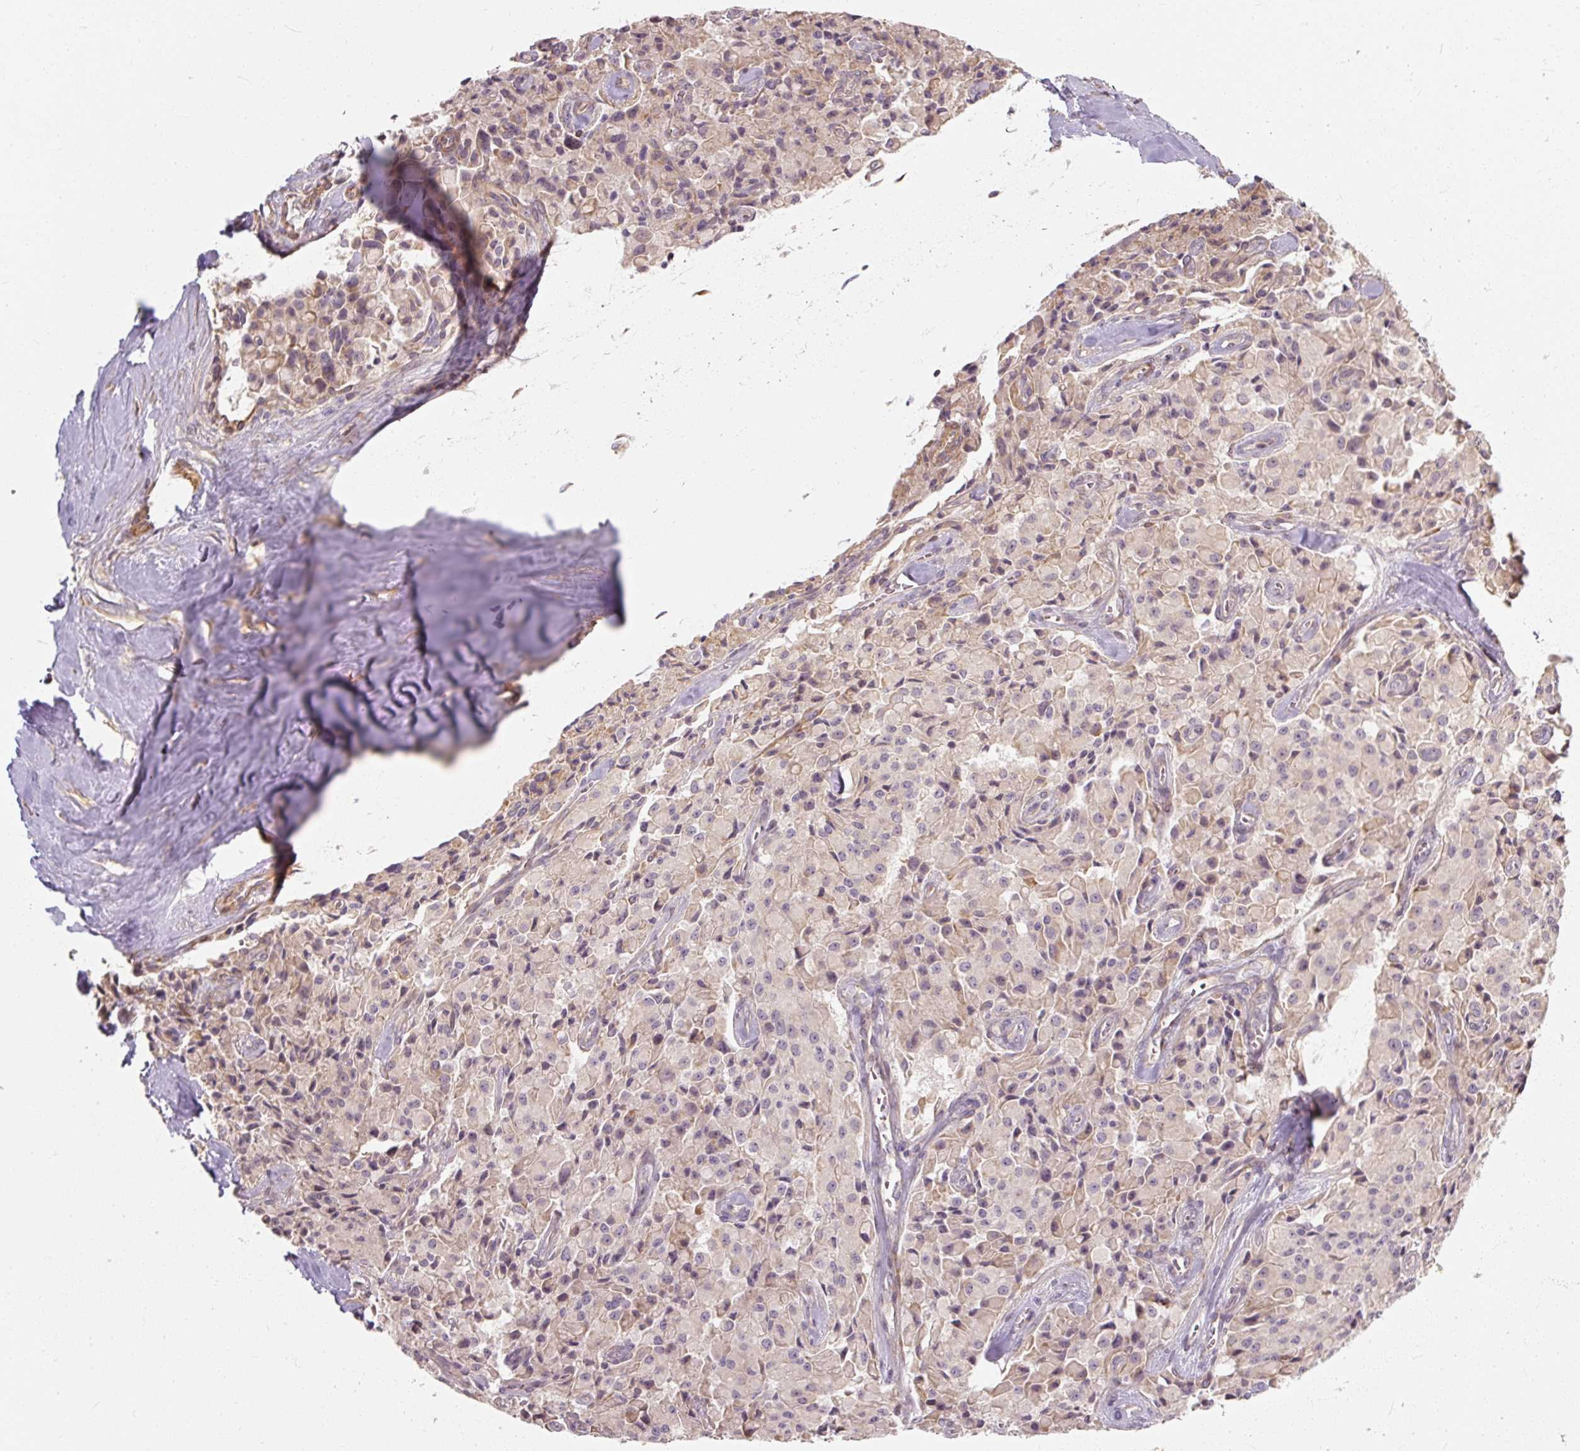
{"staining": {"intensity": "negative", "quantity": "none", "location": "none"}, "tissue": "pancreatic cancer", "cell_type": "Tumor cells", "image_type": "cancer", "snomed": [{"axis": "morphology", "description": "Adenocarcinoma, NOS"}, {"axis": "topography", "description": "Pancreas"}], "caption": "Pancreatic cancer was stained to show a protein in brown. There is no significant expression in tumor cells. Nuclei are stained in blue.", "gene": "RB1CC1", "patient": {"sex": "male", "age": 65}}